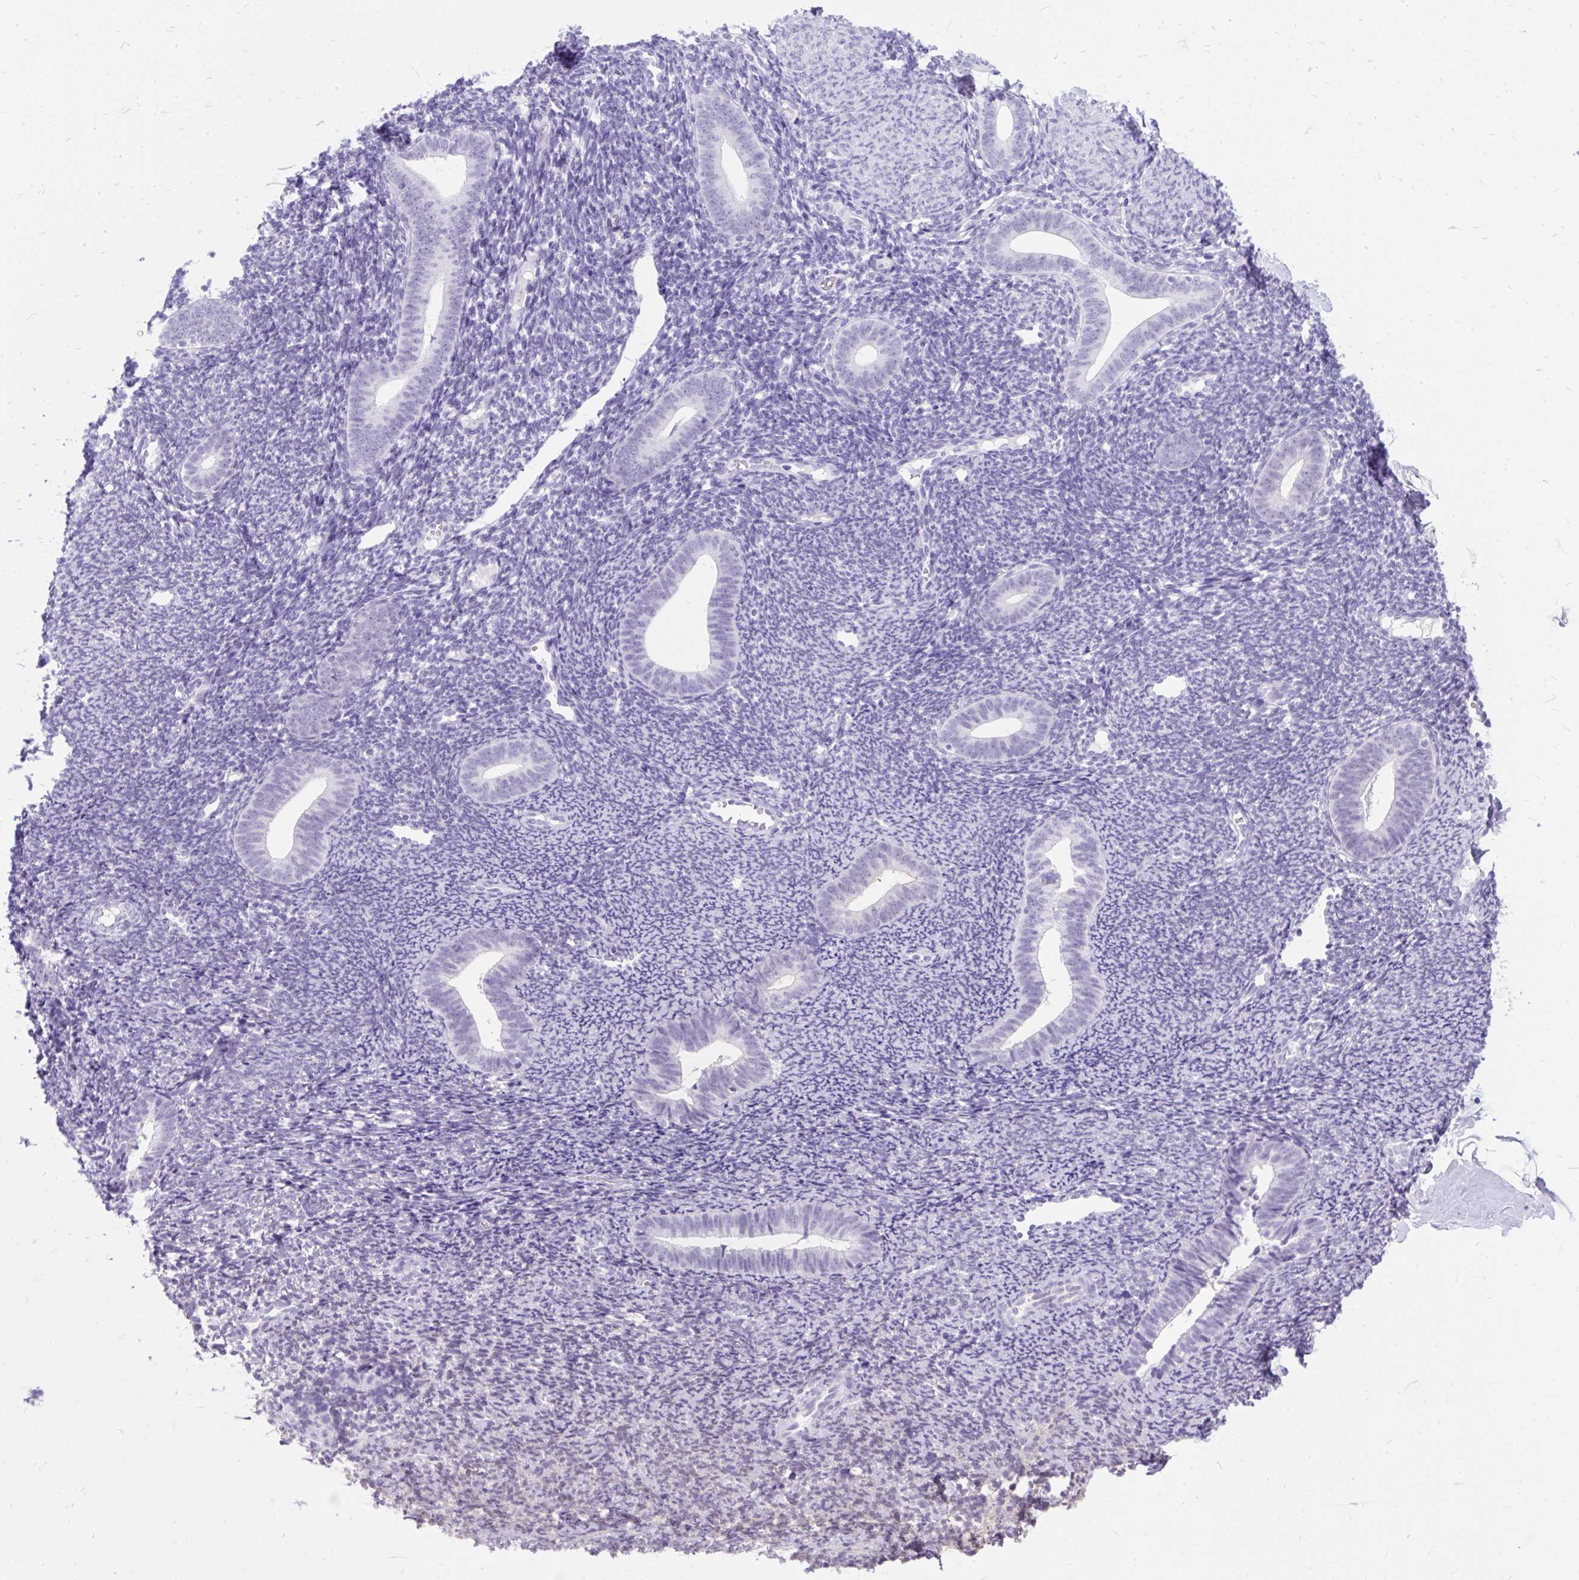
{"staining": {"intensity": "negative", "quantity": "none", "location": "none"}, "tissue": "endometrium", "cell_type": "Cells in endometrial stroma", "image_type": "normal", "snomed": [{"axis": "morphology", "description": "Normal tissue, NOS"}, {"axis": "topography", "description": "Endometrium"}], "caption": "Immunohistochemistry (IHC) of benign endometrium reveals no positivity in cells in endometrial stroma.", "gene": "SCGB1A1", "patient": {"sex": "female", "age": 39}}